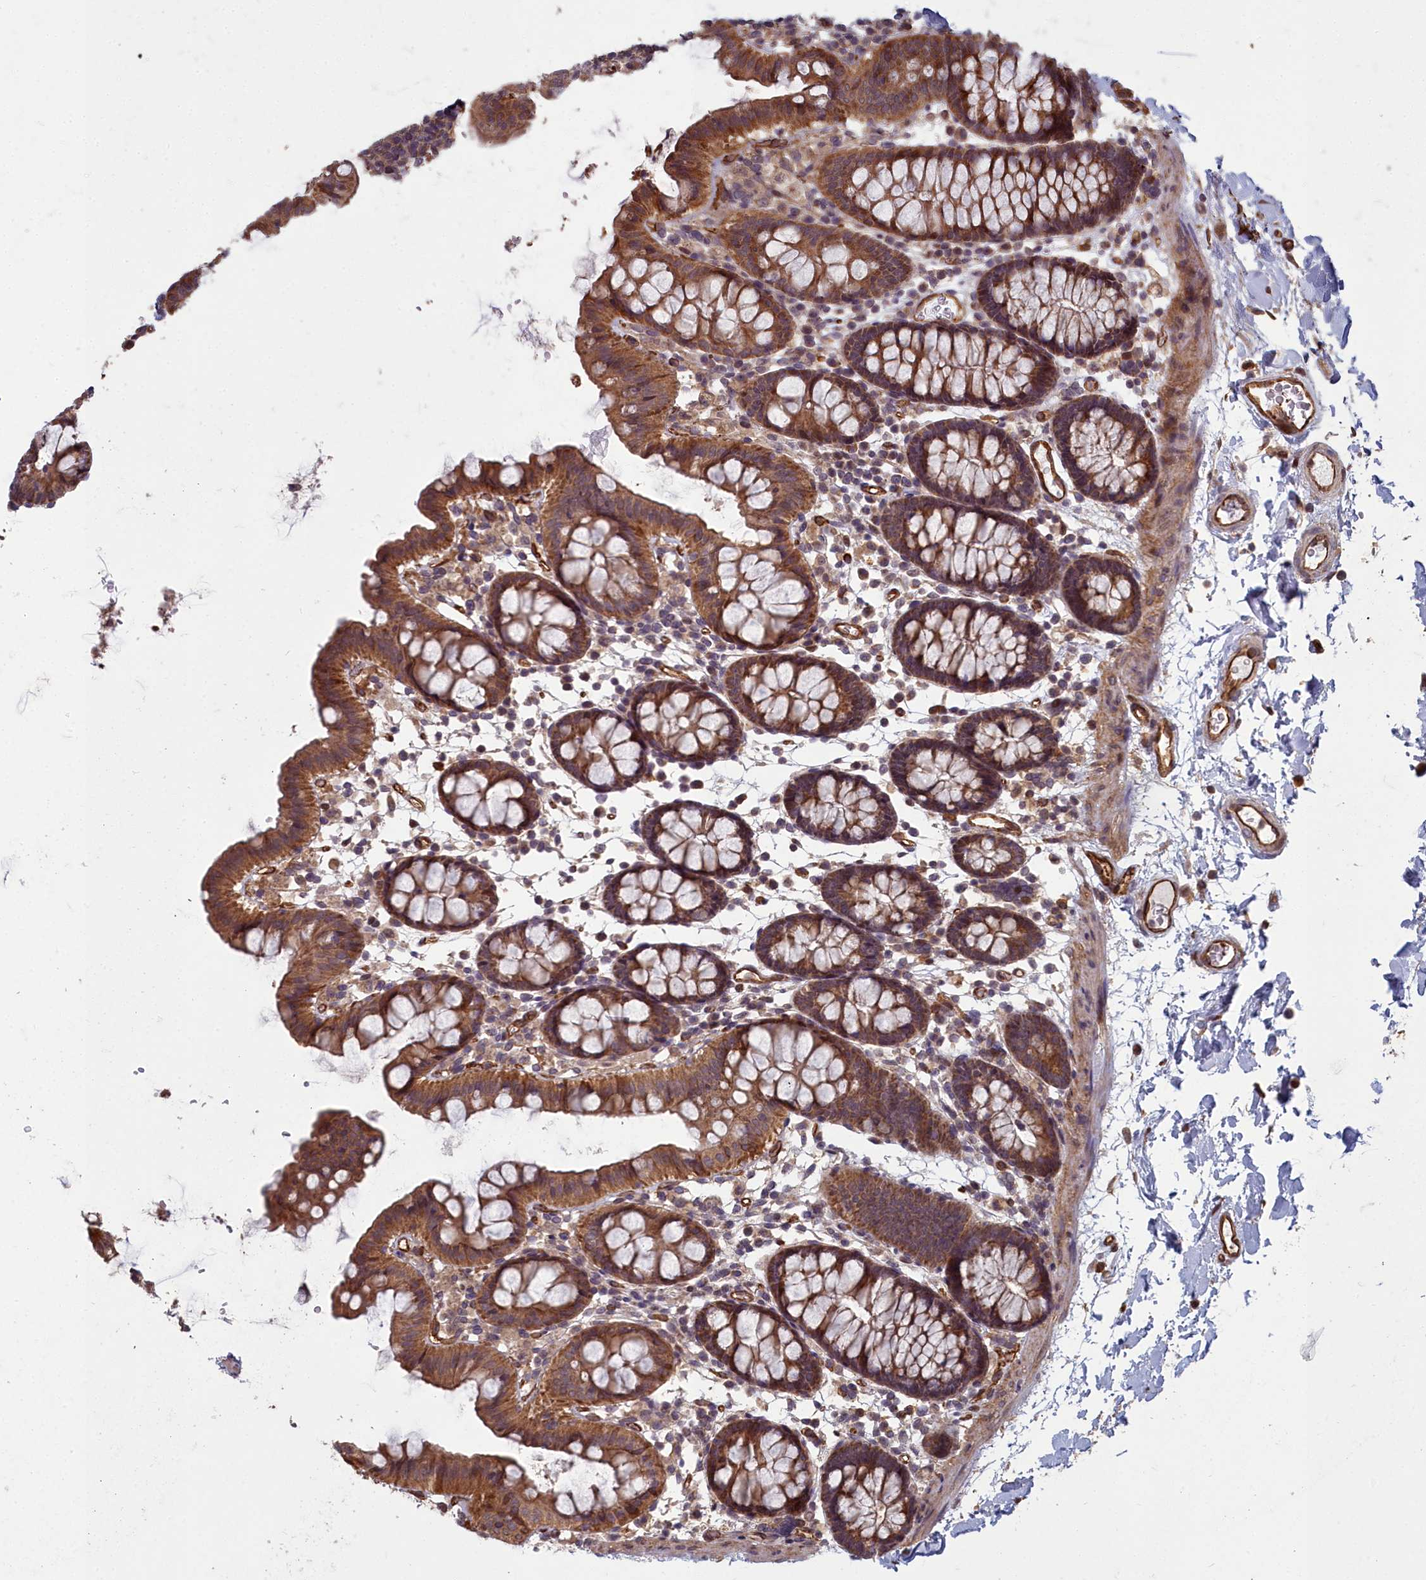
{"staining": {"intensity": "strong", "quantity": ">75%", "location": "cytoplasmic/membranous"}, "tissue": "colon", "cell_type": "Endothelial cells", "image_type": "normal", "snomed": [{"axis": "morphology", "description": "Normal tissue, NOS"}, {"axis": "topography", "description": "Colon"}], "caption": "The photomicrograph exhibits immunohistochemical staining of normal colon. There is strong cytoplasmic/membranous positivity is seen in about >75% of endothelial cells.", "gene": "TSPYL4", "patient": {"sex": "male", "age": 75}}